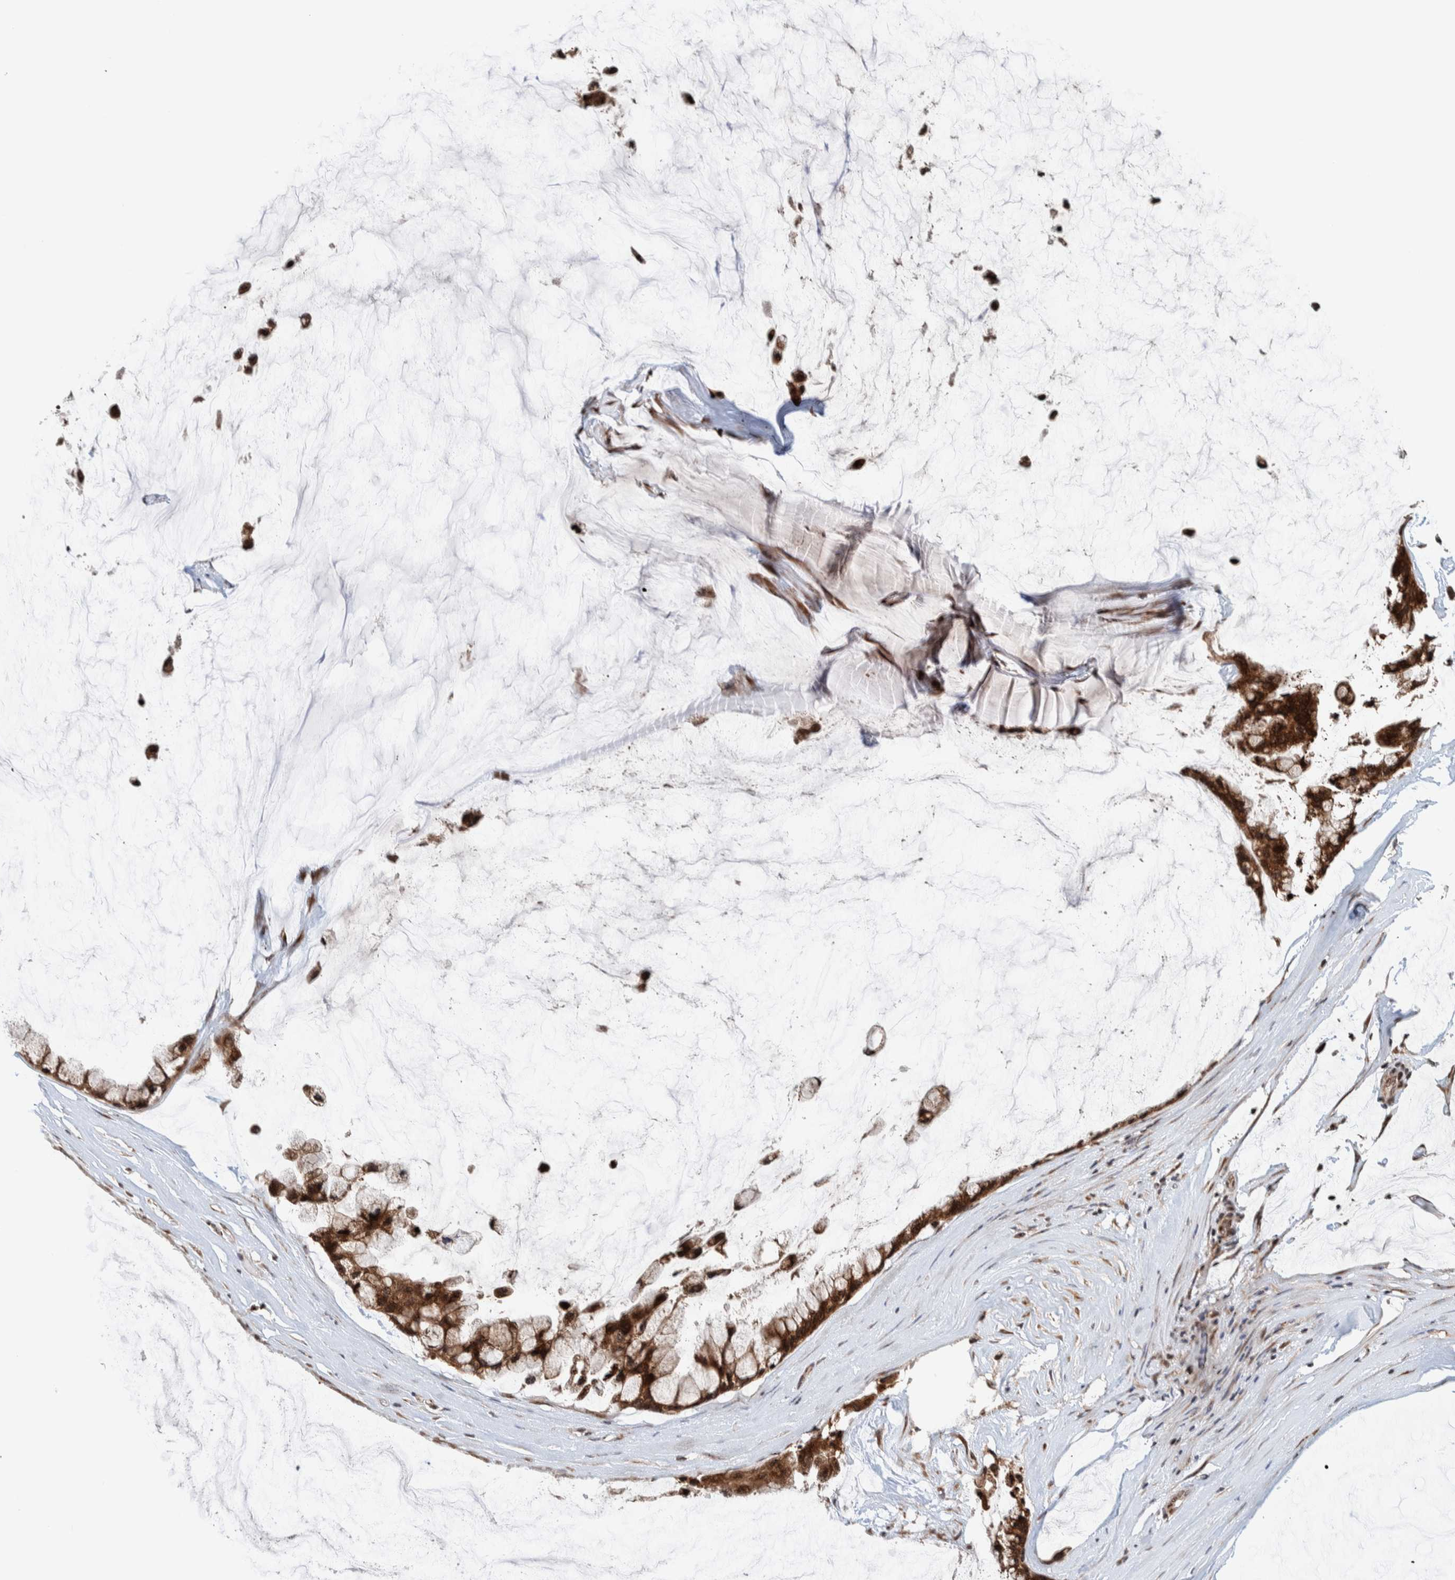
{"staining": {"intensity": "strong", "quantity": ">75%", "location": "cytoplasmic/membranous,nuclear"}, "tissue": "ovarian cancer", "cell_type": "Tumor cells", "image_type": "cancer", "snomed": [{"axis": "morphology", "description": "Cystadenocarcinoma, mucinous, NOS"}, {"axis": "topography", "description": "Ovary"}], "caption": "This is a photomicrograph of immunohistochemistry (IHC) staining of mucinous cystadenocarcinoma (ovarian), which shows strong staining in the cytoplasmic/membranous and nuclear of tumor cells.", "gene": "CCDC182", "patient": {"sex": "female", "age": 39}}